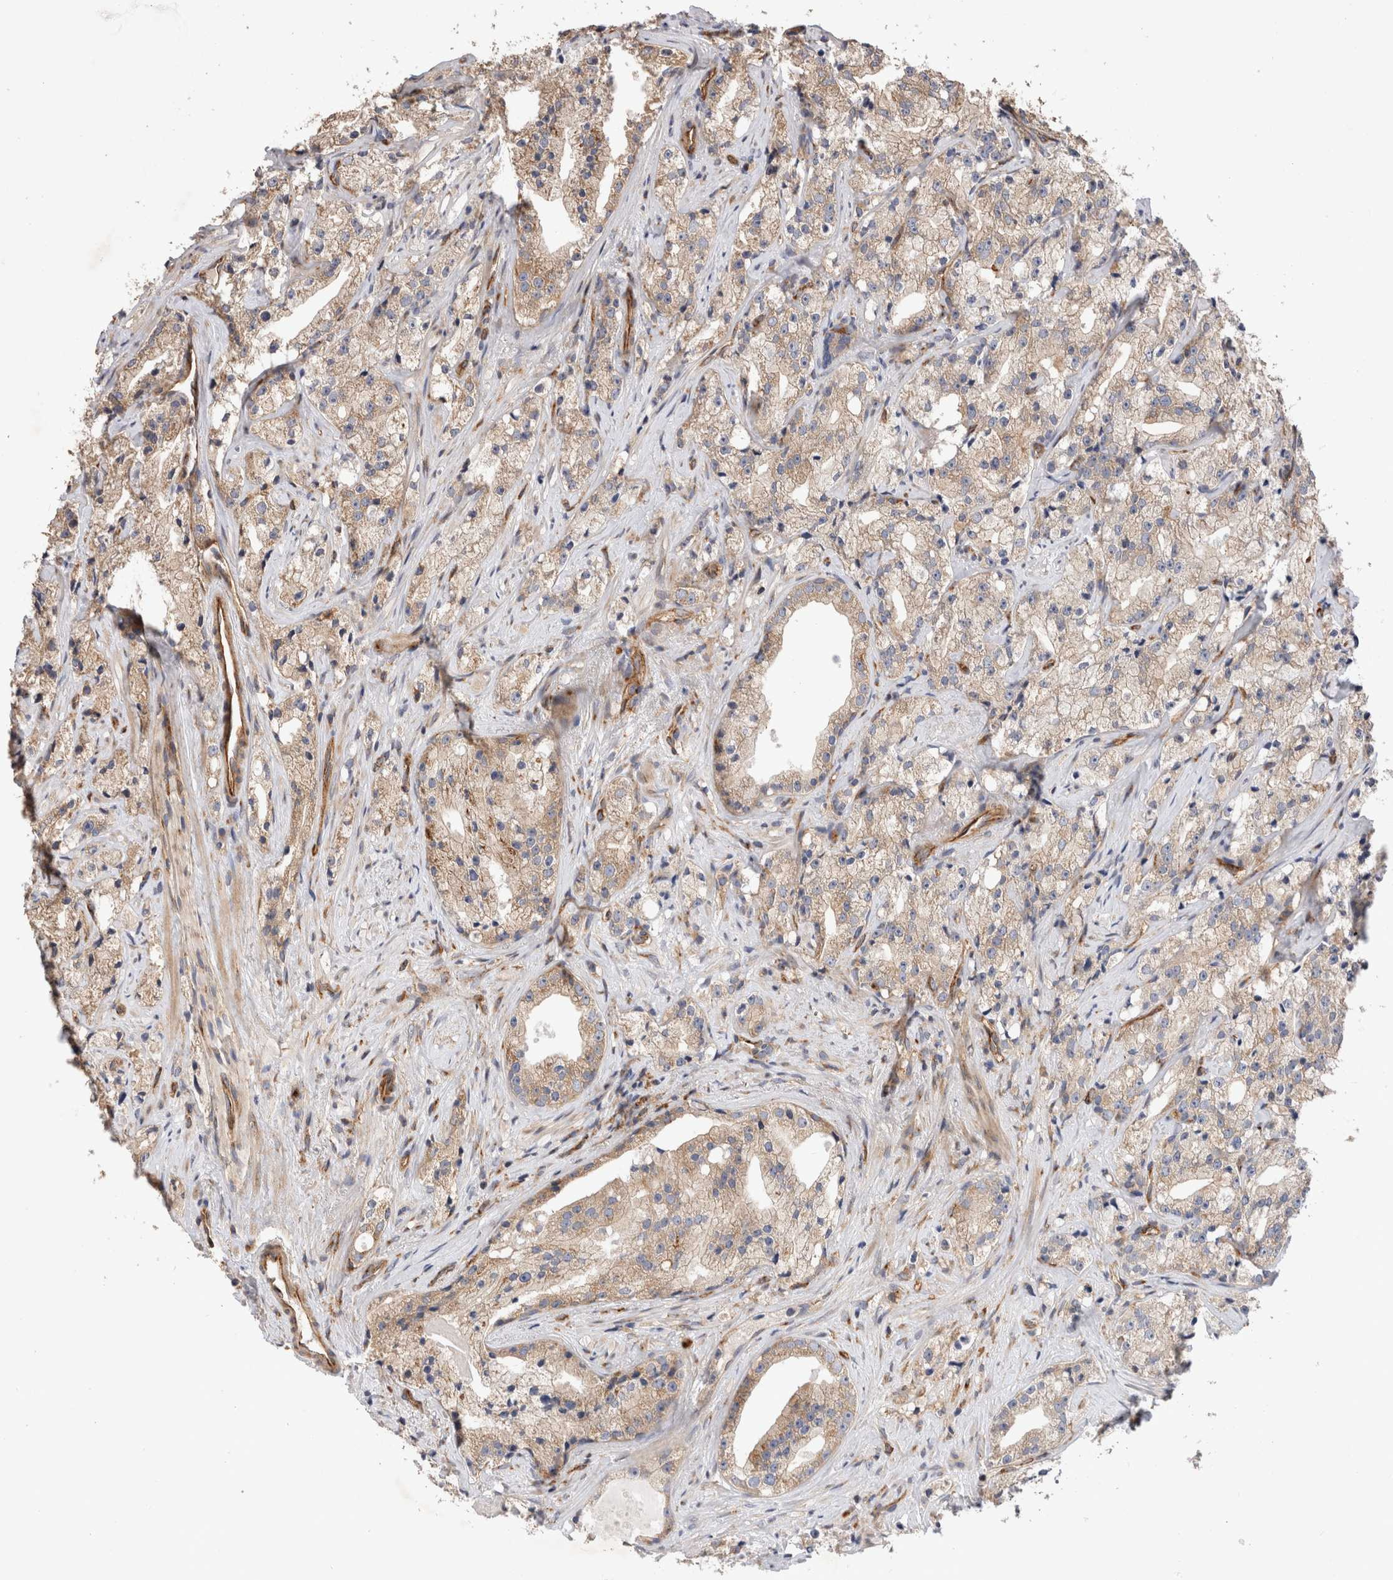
{"staining": {"intensity": "weak", "quantity": ">75%", "location": "cytoplasmic/membranous"}, "tissue": "prostate cancer", "cell_type": "Tumor cells", "image_type": "cancer", "snomed": [{"axis": "morphology", "description": "Adenocarcinoma, High grade"}, {"axis": "topography", "description": "Prostate"}], "caption": "A high-resolution micrograph shows immunohistochemistry staining of prostate cancer, which demonstrates weak cytoplasmic/membranous staining in approximately >75% of tumor cells.", "gene": "BNIP2", "patient": {"sex": "male", "age": 64}}